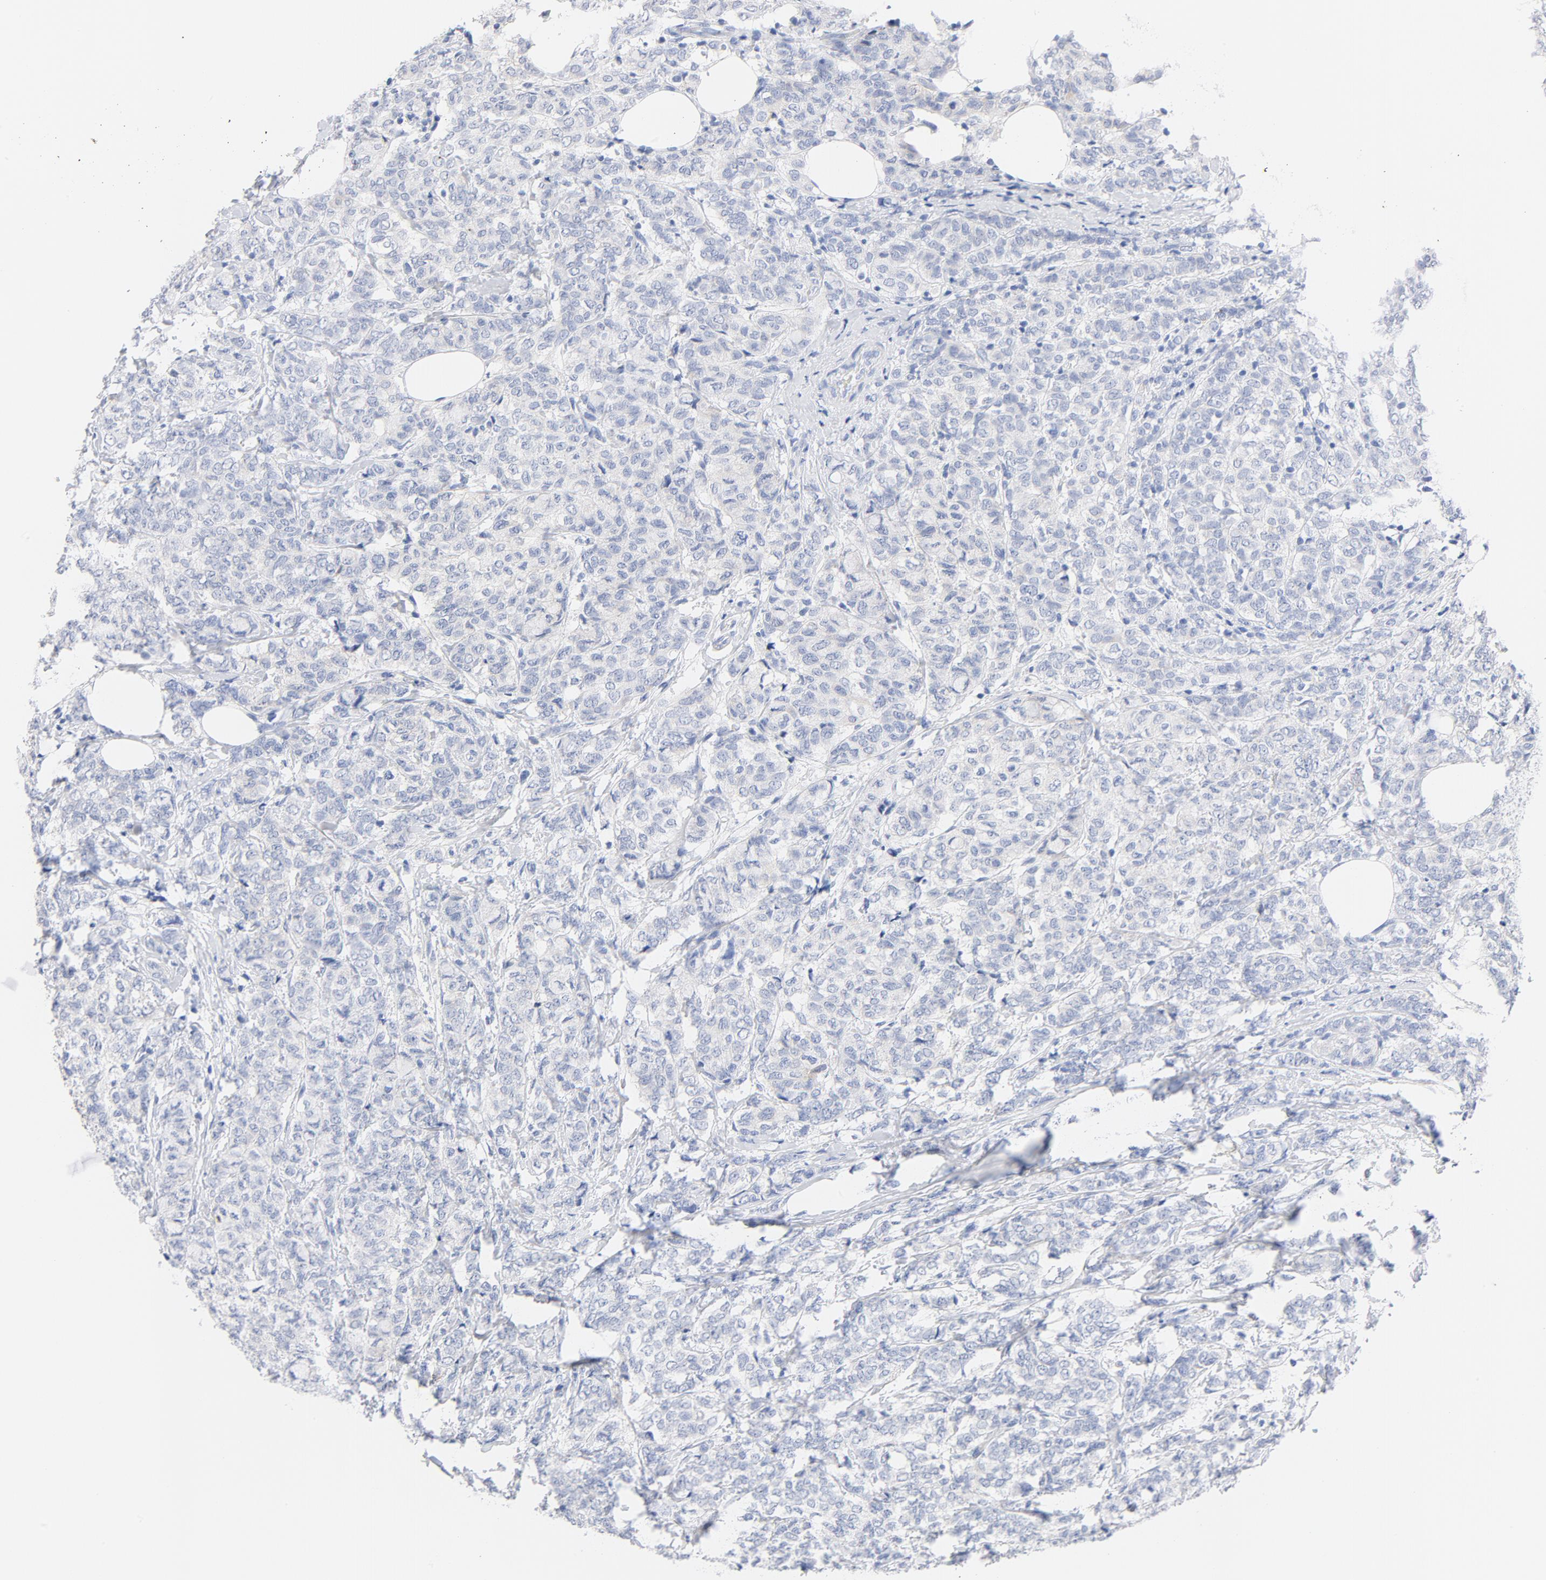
{"staining": {"intensity": "negative", "quantity": "none", "location": "none"}, "tissue": "breast cancer", "cell_type": "Tumor cells", "image_type": "cancer", "snomed": [{"axis": "morphology", "description": "Lobular carcinoma"}, {"axis": "topography", "description": "Breast"}], "caption": "Breast cancer was stained to show a protein in brown. There is no significant expression in tumor cells.", "gene": "FGFR3", "patient": {"sex": "female", "age": 60}}